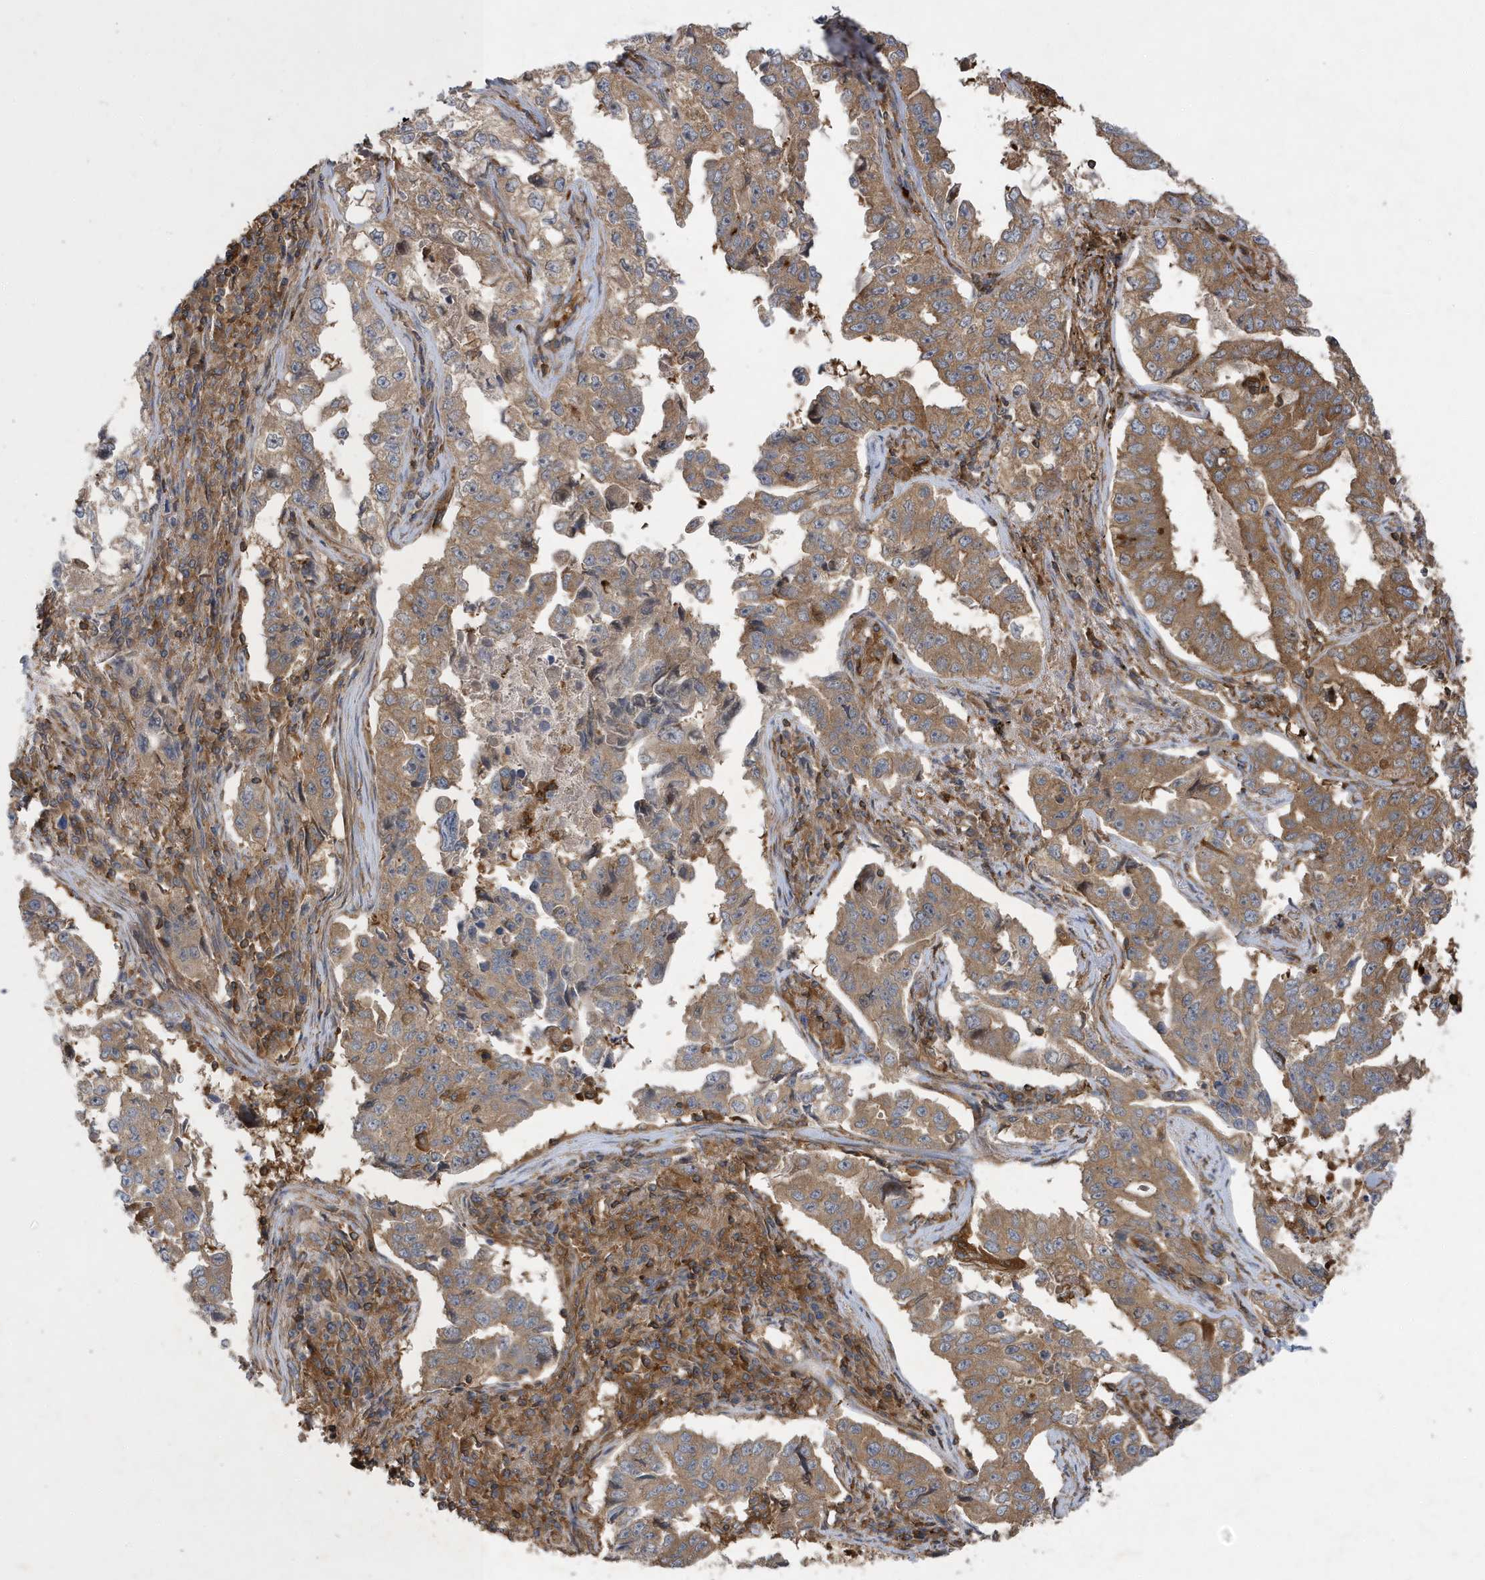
{"staining": {"intensity": "moderate", "quantity": ">75%", "location": "cytoplasmic/membranous"}, "tissue": "lung cancer", "cell_type": "Tumor cells", "image_type": "cancer", "snomed": [{"axis": "morphology", "description": "Adenocarcinoma, NOS"}, {"axis": "topography", "description": "Lung"}], "caption": "High-magnification brightfield microscopy of lung cancer (adenocarcinoma) stained with DAB (3,3'-diaminobenzidine) (brown) and counterstained with hematoxylin (blue). tumor cells exhibit moderate cytoplasmic/membranous staining is identified in about>75% of cells.", "gene": "LAPTM4A", "patient": {"sex": "female", "age": 51}}